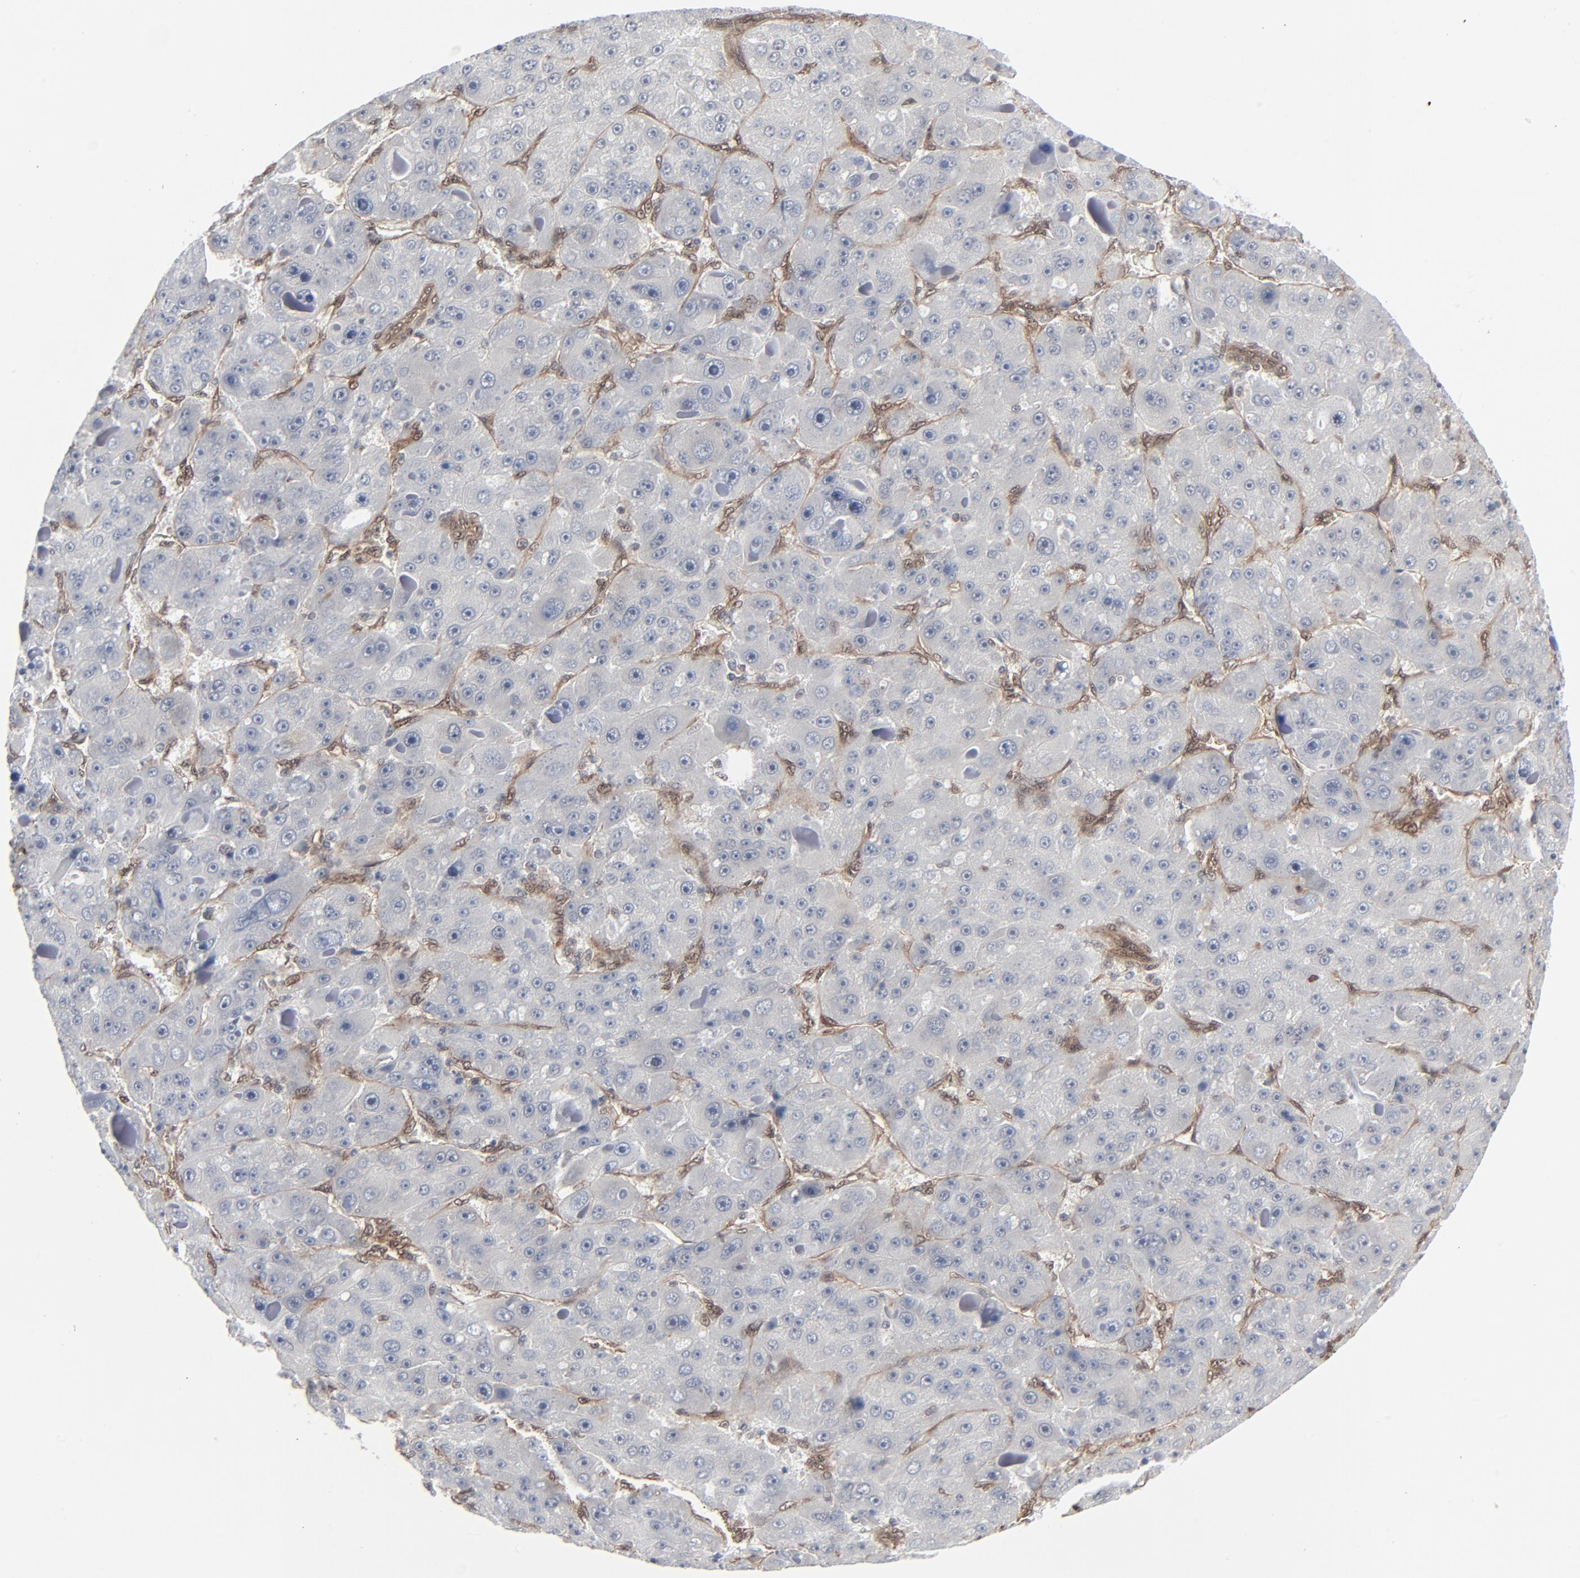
{"staining": {"intensity": "negative", "quantity": "none", "location": "none"}, "tissue": "liver cancer", "cell_type": "Tumor cells", "image_type": "cancer", "snomed": [{"axis": "morphology", "description": "Carcinoma, Hepatocellular, NOS"}, {"axis": "topography", "description": "Liver"}], "caption": "An IHC micrograph of liver cancer is shown. There is no staining in tumor cells of liver cancer. Brightfield microscopy of immunohistochemistry (IHC) stained with DAB (brown) and hematoxylin (blue), captured at high magnification.", "gene": "AKT1", "patient": {"sex": "male", "age": 76}}